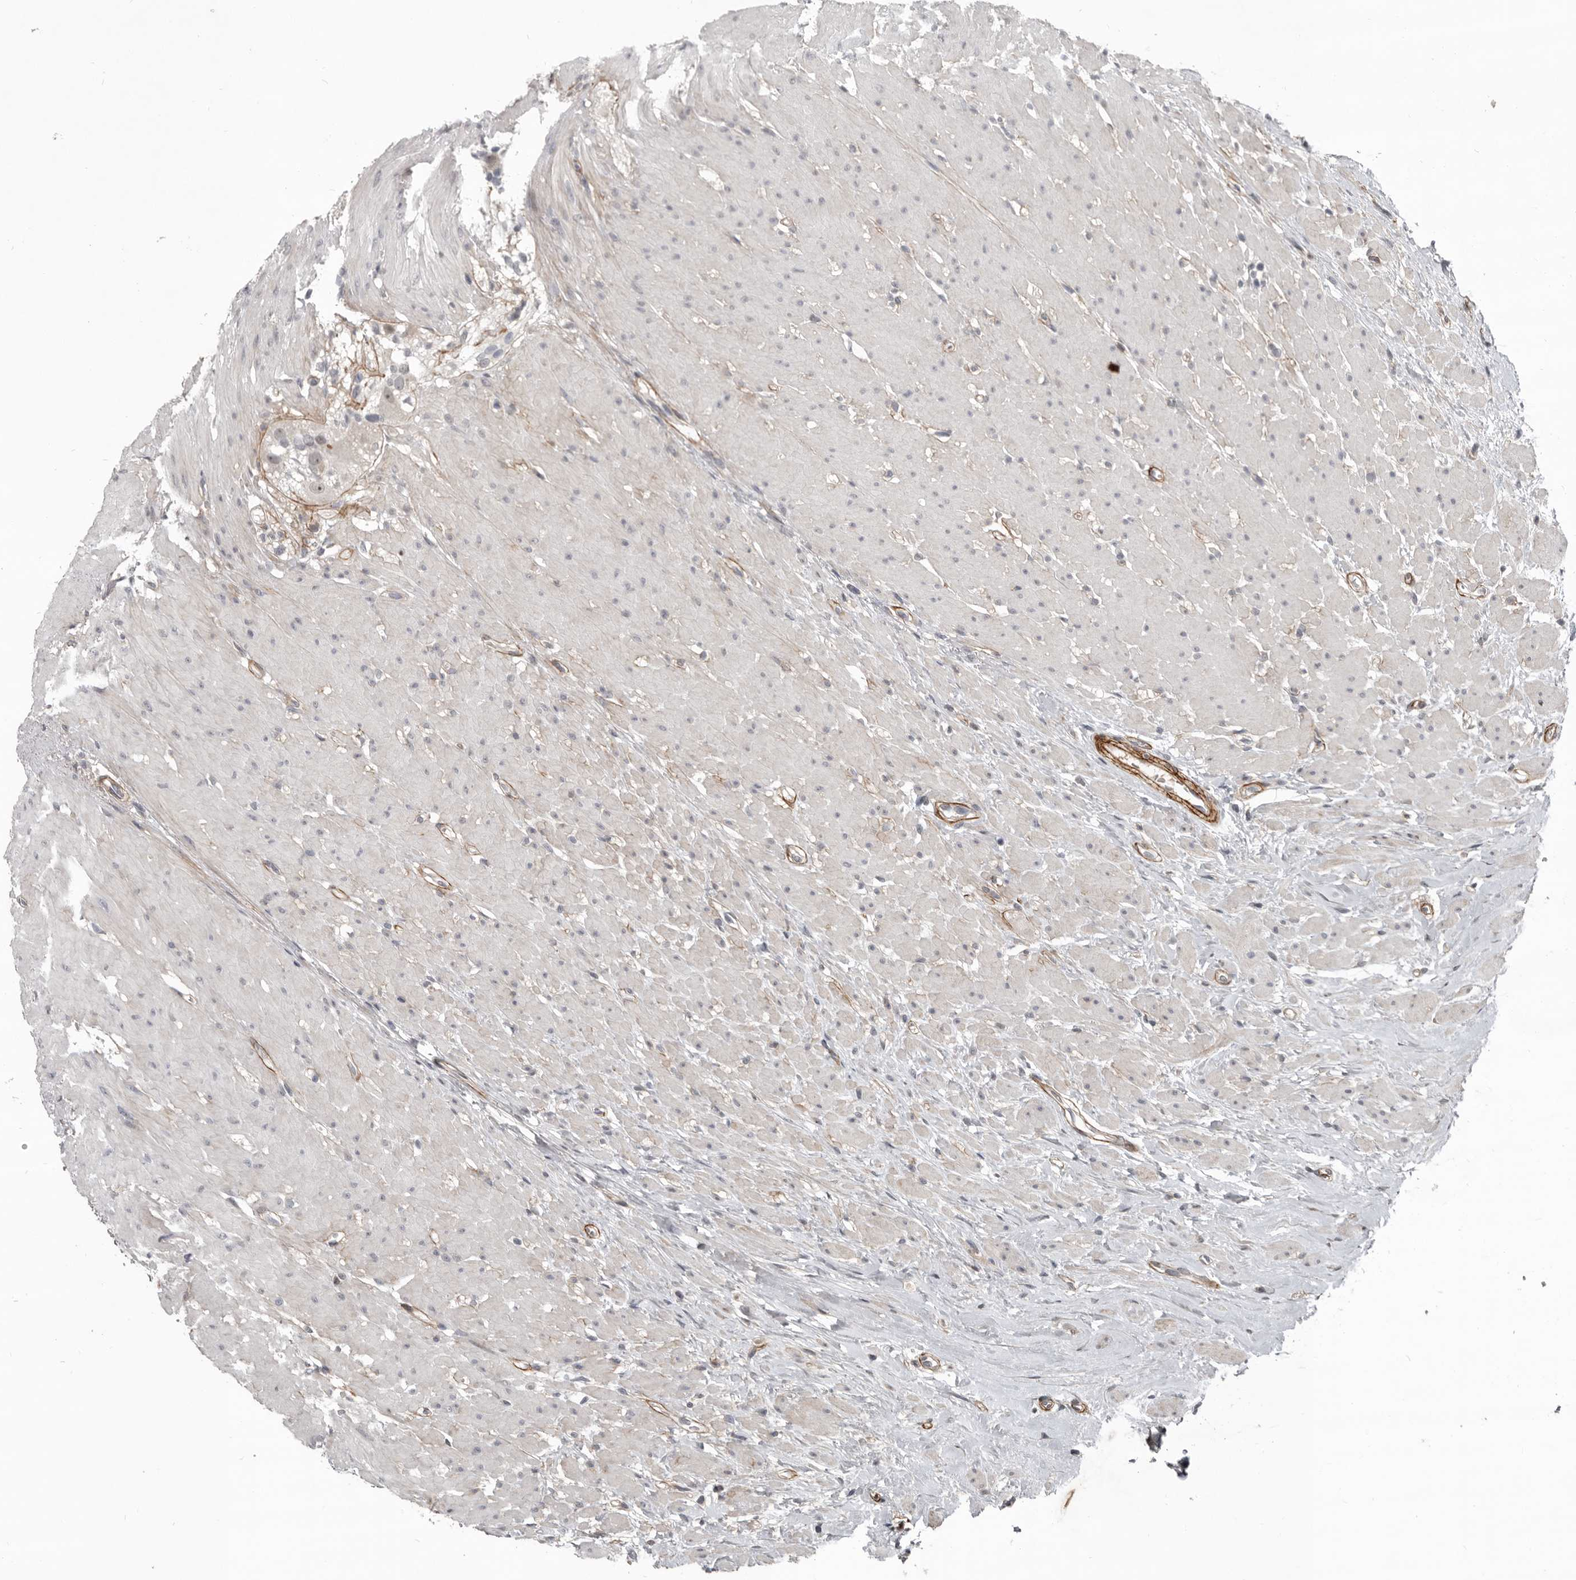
{"staining": {"intensity": "strong", "quantity": ">75%", "location": "cytoplasmic/membranous"}, "tissue": "colon", "cell_type": "Endothelial cells", "image_type": "normal", "snomed": [{"axis": "morphology", "description": "Normal tissue, NOS"}, {"axis": "topography", "description": "Colon"}], "caption": "DAB (3,3'-diaminobenzidine) immunohistochemical staining of normal colon shows strong cytoplasmic/membranous protein positivity in approximately >75% of endothelial cells.", "gene": "C1orf216", "patient": {"sex": "female", "age": 62}}